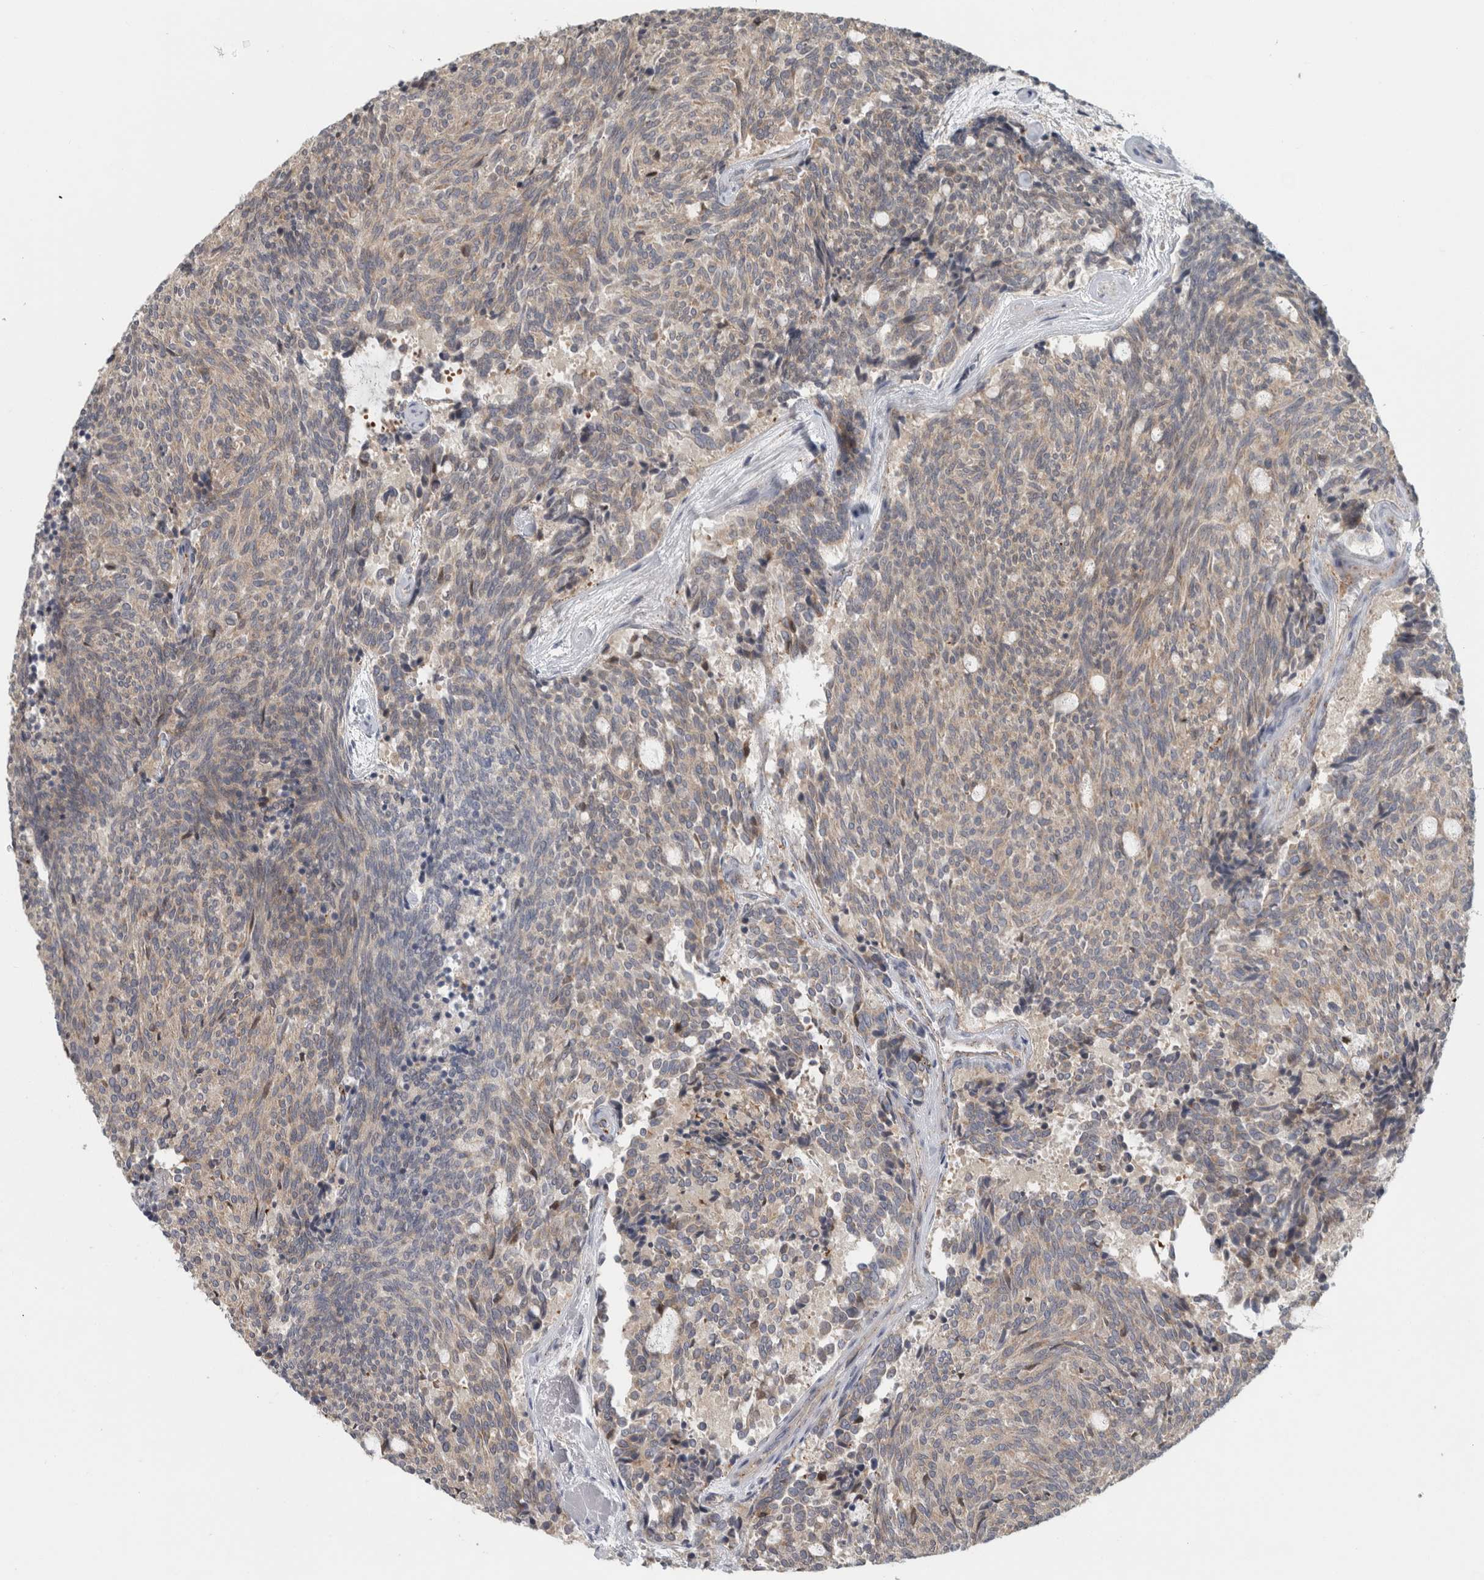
{"staining": {"intensity": "weak", "quantity": "25%-75%", "location": "cytoplasmic/membranous"}, "tissue": "carcinoid", "cell_type": "Tumor cells", "image_type": "cancer", "snomed": [{"axis": "morphology", "description": "Carcinoid, malignant, NOS"}, {"axis": "topography", "description": "Pancreas"}], "caption": "Human carcinoid stained with a brown dye demonstrates weak cytoplasmic/membranous positive staining in approximately 25%-75% of tumor cells.", "gene": "RAB18", "patient": {"sex": "female", "age": 54}}